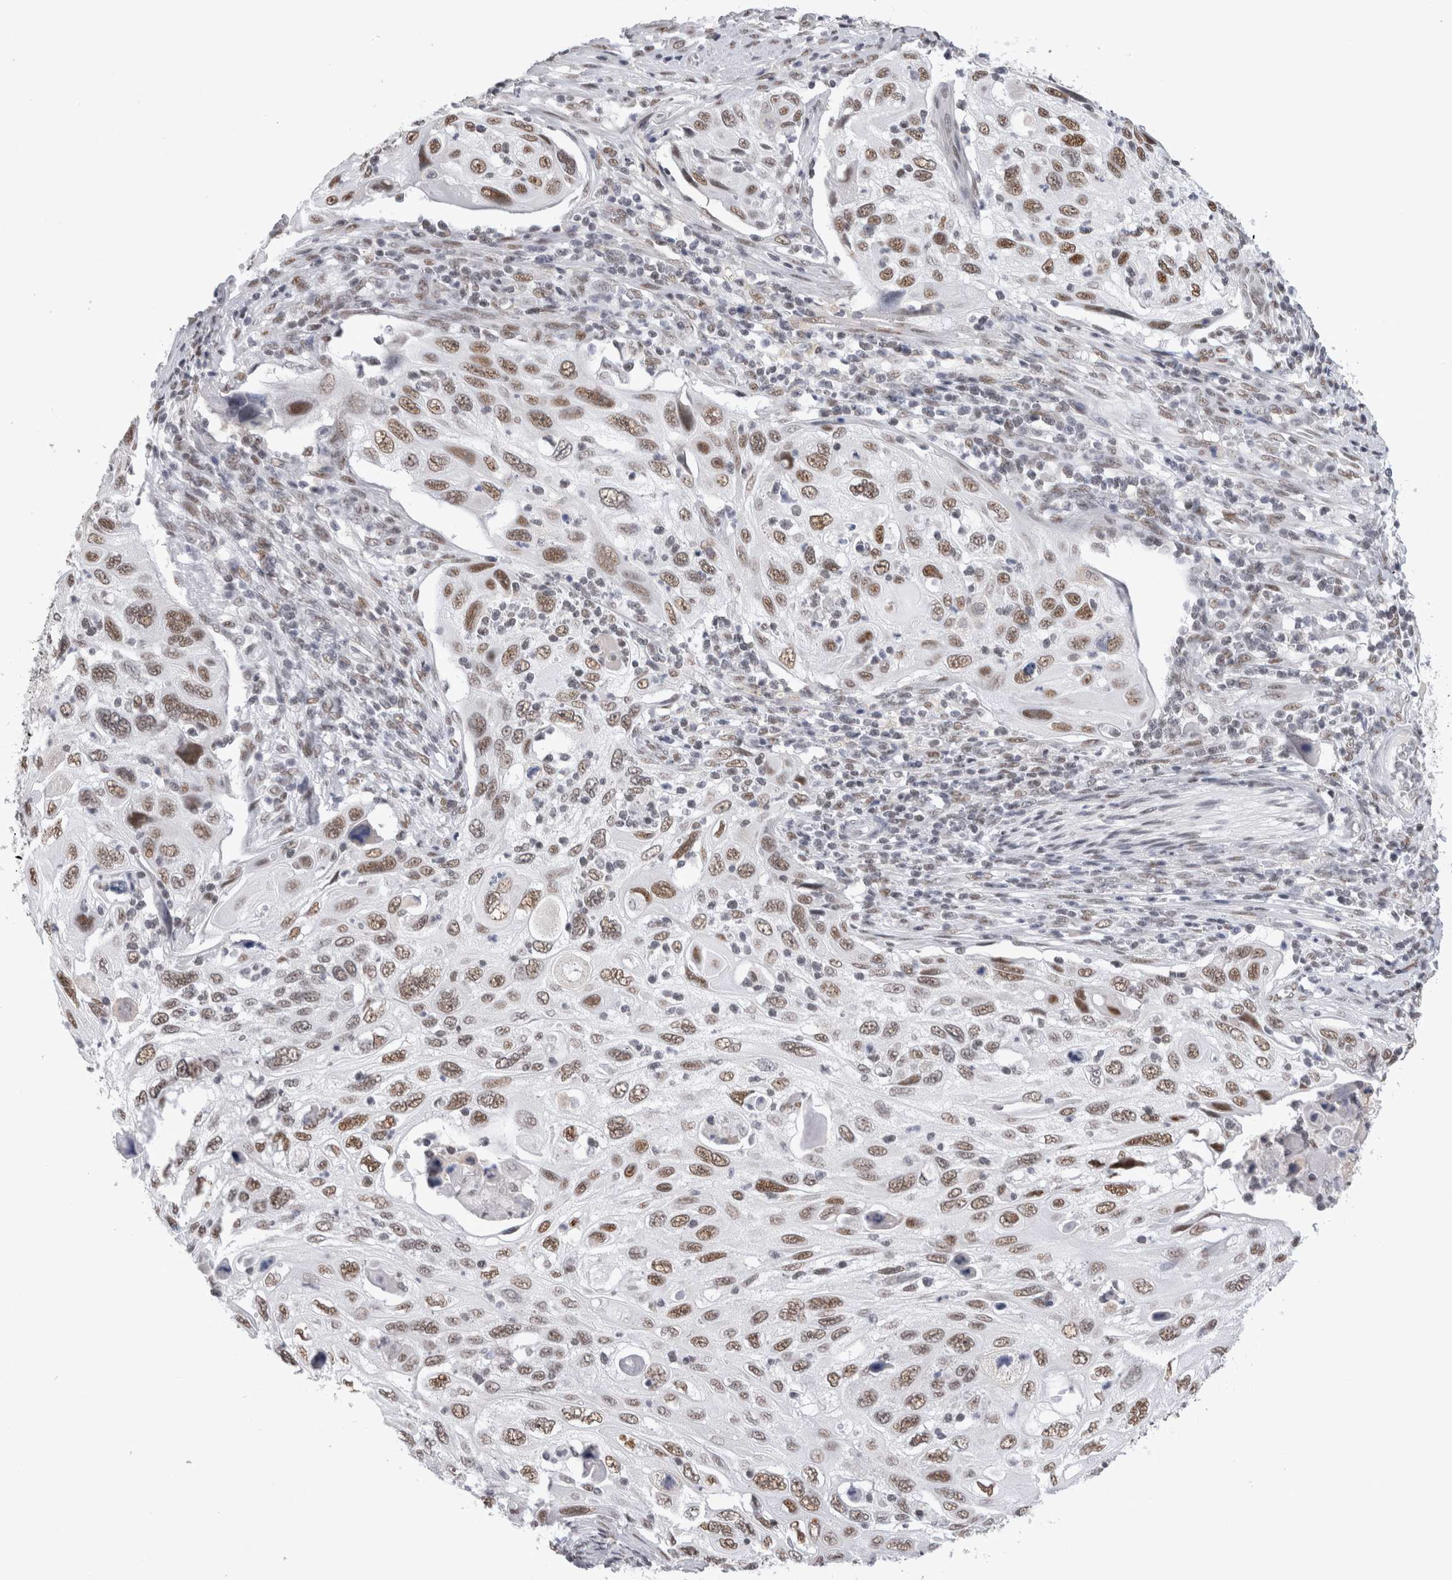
{"staining": {"intensity": "moderate", "quantity": ">75%", "location": "nuclear"}, "tissue": "cervical cancer", "cell_type": "Tumor cells", "image_type": "cancer", "snomed": [{"axis": "morphology", "description": "Squamous cell carcinoma, NOS"}, {"axis": "topography", "description": "Cervix"}], "caption": "The immunohistochemical stain highlights moderate nuclear expression in tumor cells of cervical cancer (squamous cell carcinoma) tissue.", "gene": "API5", "patient": {"sex": "female", "age": 70}}